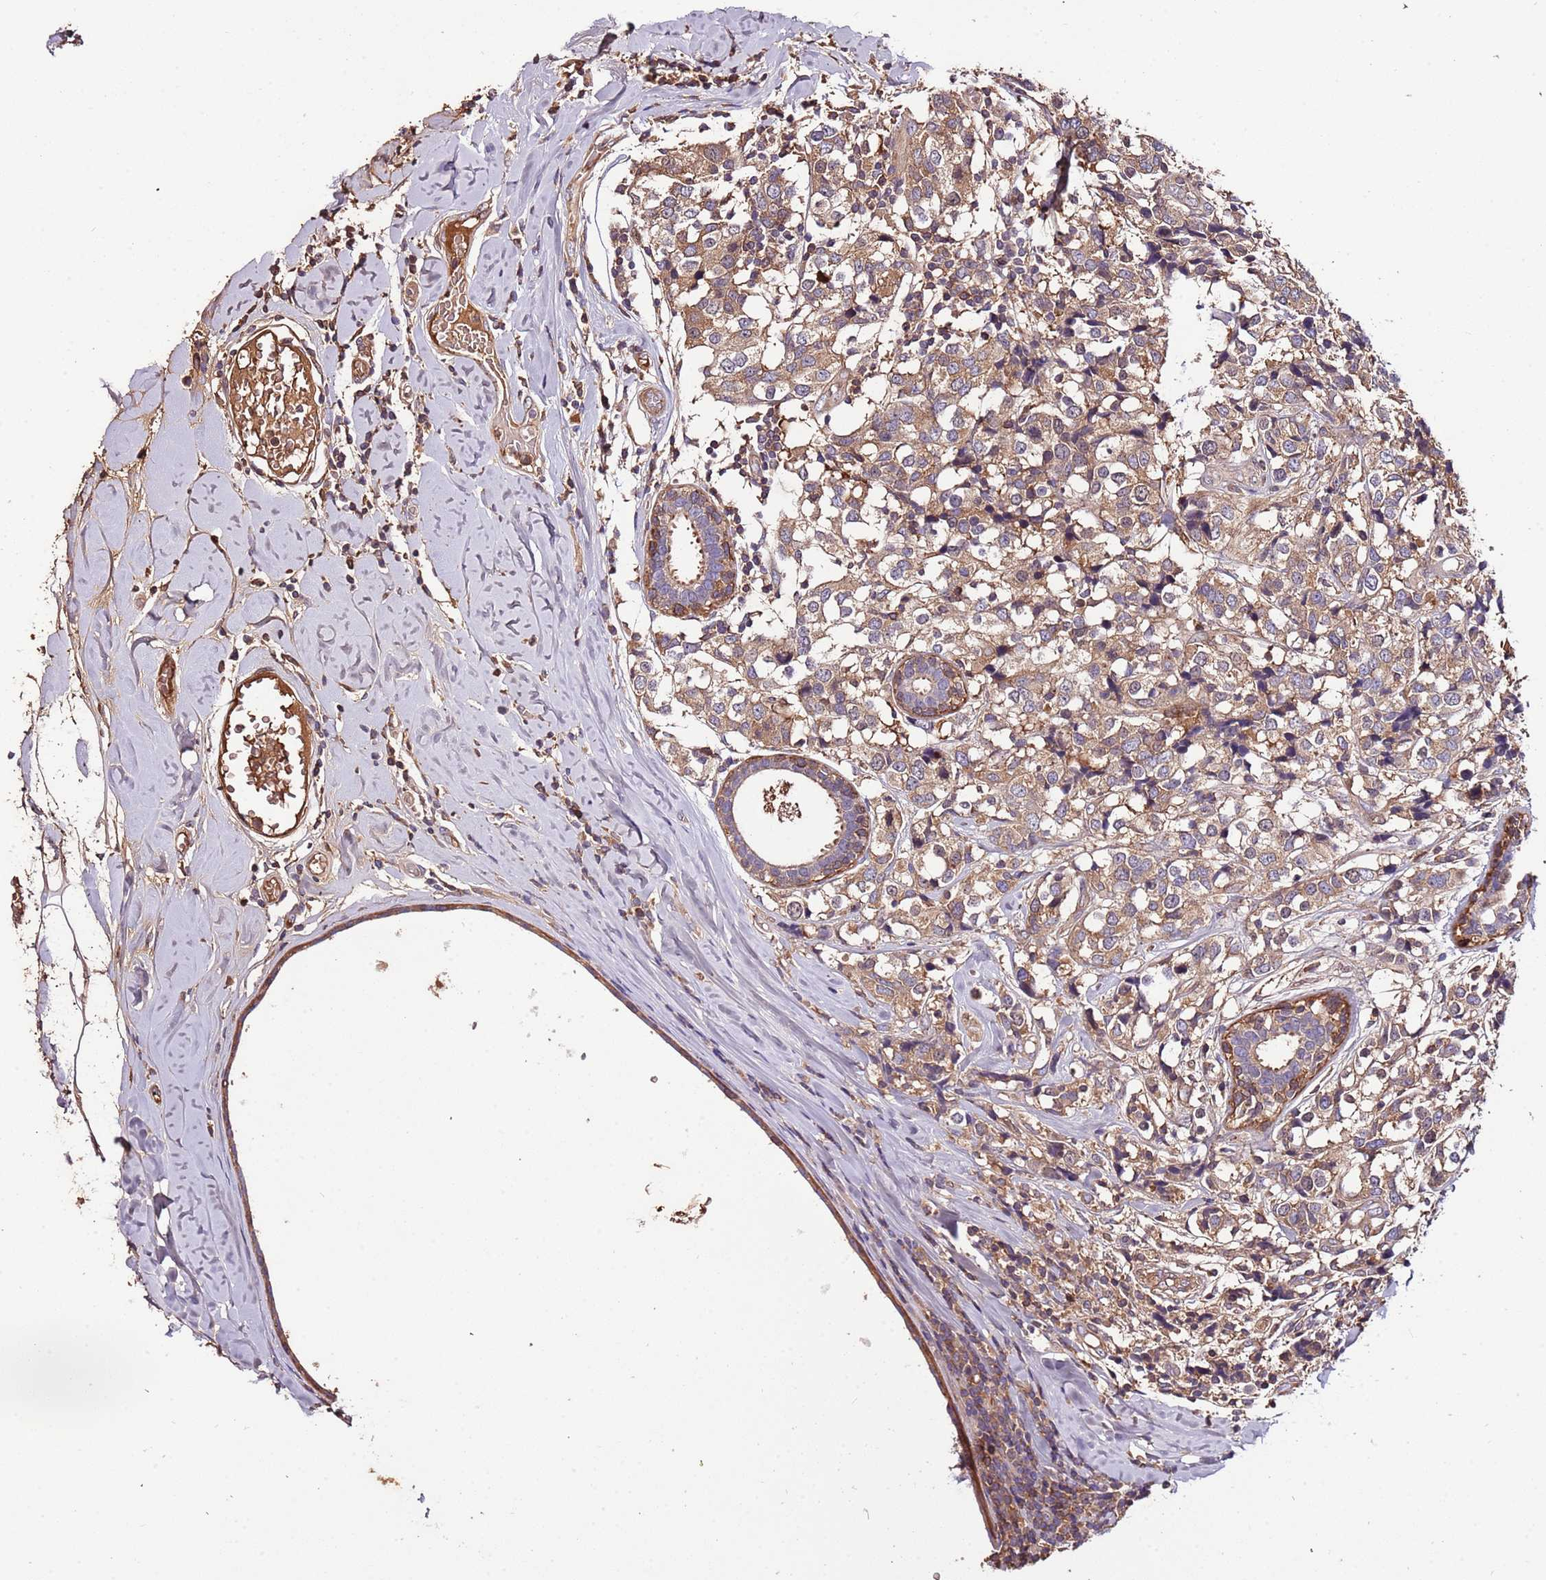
{"staining": {"intensity": "moderate", "quantity": ">75%", "location": "cytoplasmic/membranous"}, "tissue": "breast cancer", "cell_type": "Tumor cells", "image_type": "cancer", "snomed": [{"axis": "morphology", "description": "Lobular carcinoma"}, {"axis": "topography", "description": "Breast"}], "caption": "The micrograph shows staining of breast cancer, revealing moderate cytoplasmic/membranous protein expression (brown color) within tumor cells.", "gene": "DENR", "patient": {"sex": "female", "age": 59}}